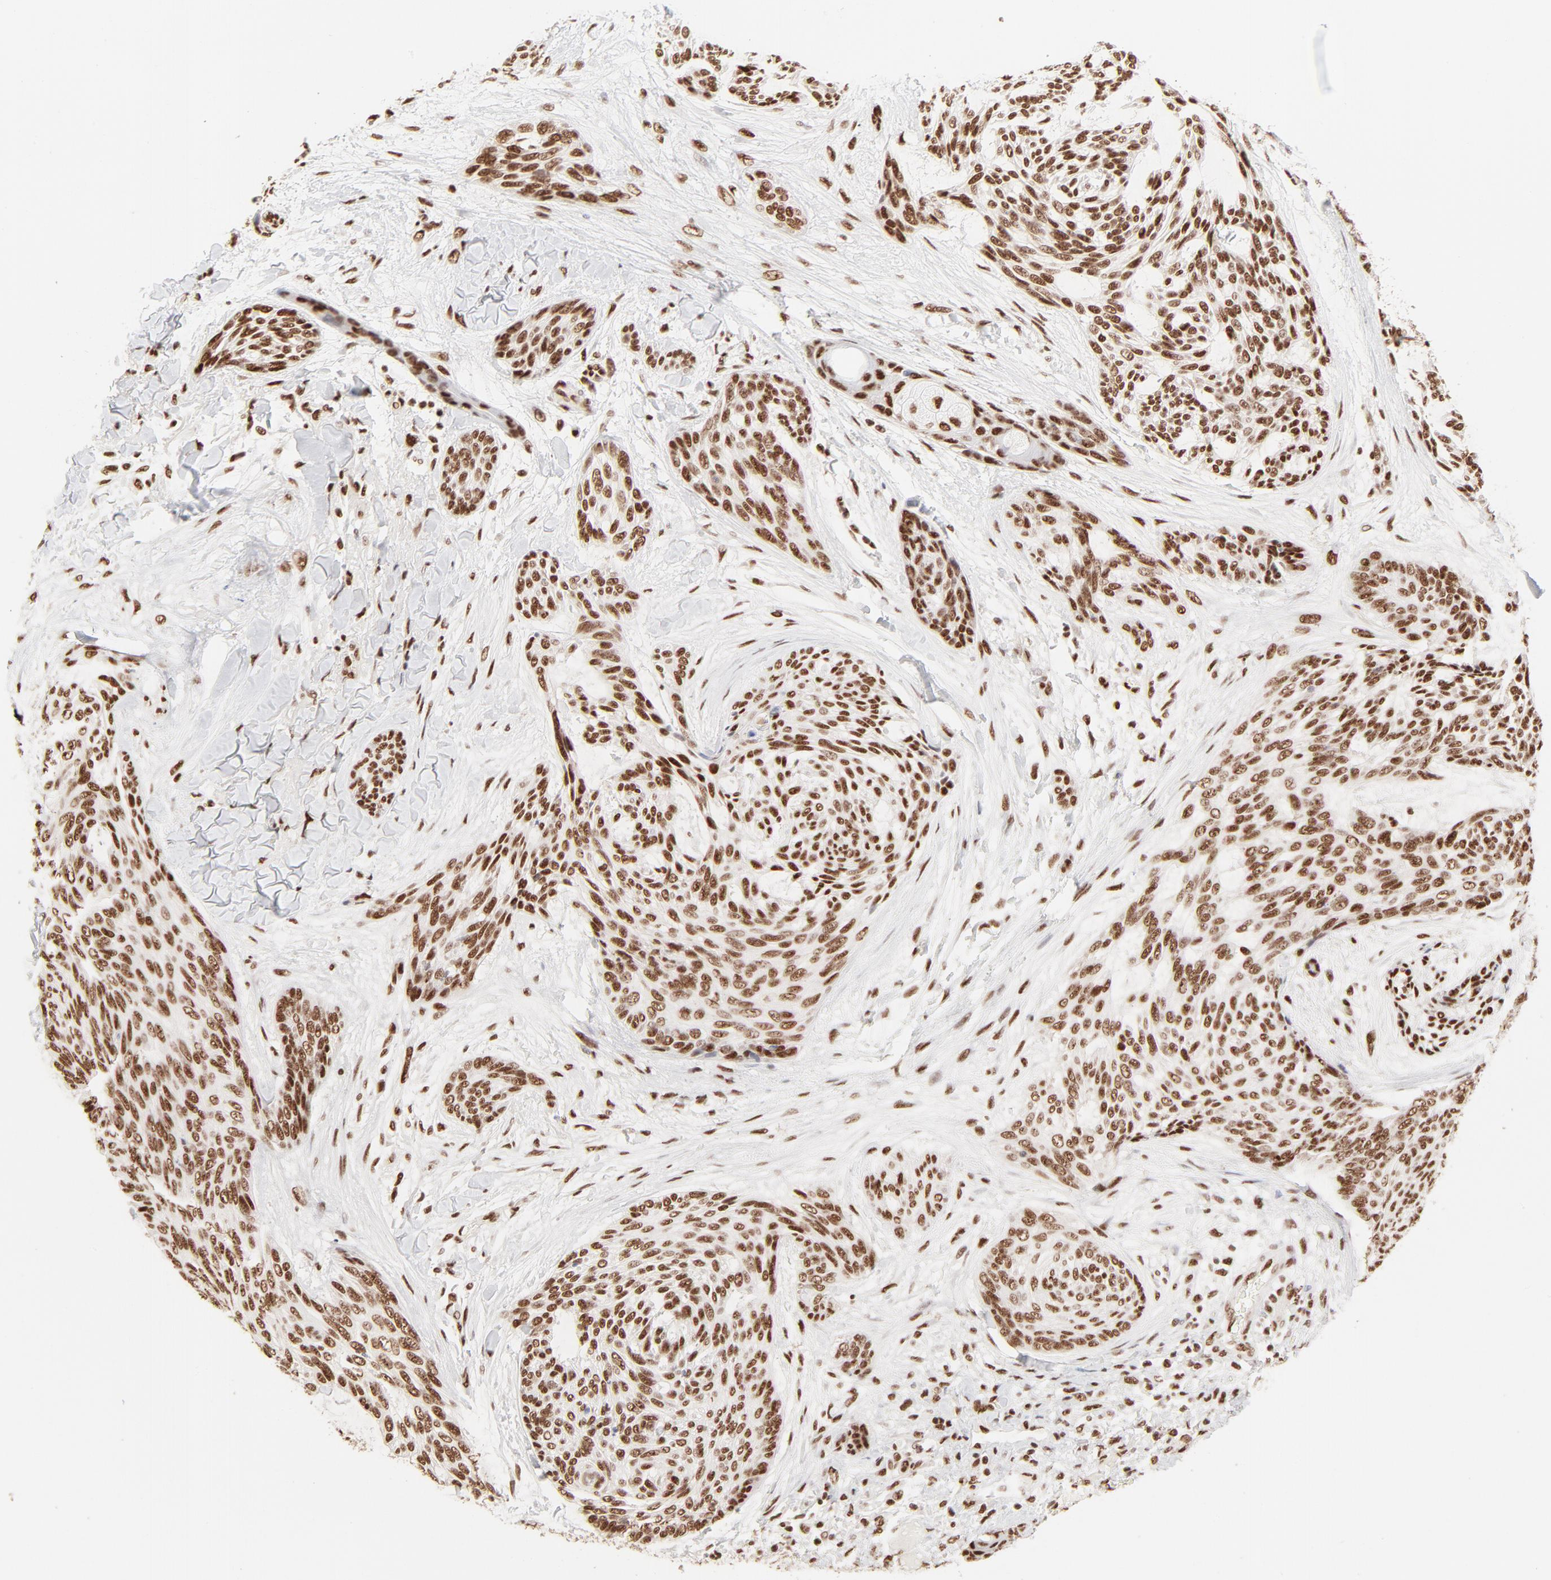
{"staining": {"intensity": "strong", "quantity": ">75%", "location": "nuclear"}, "tissue": "skin cancer", "cell_type": "Tumor cells", "image_type": "cancer", "snomed": [{"axis": "morphology", "description": "Normal tissue, NOS"}, {"axis": "morphology", "description": "Basal cell carcinoma"}, {"axis": "topography", "description": "Skin"}], "caption": "Skin cancer (basal cell carcinoma) stained with DAB (3,3'-diaminobenzidine) immunohistochemistry (IHC) reveals high levels of strong nuclear positivity in about >75% of tumor cells.", "gene": "TARDBP", "patient": {"sex": "female", "age": 71}}